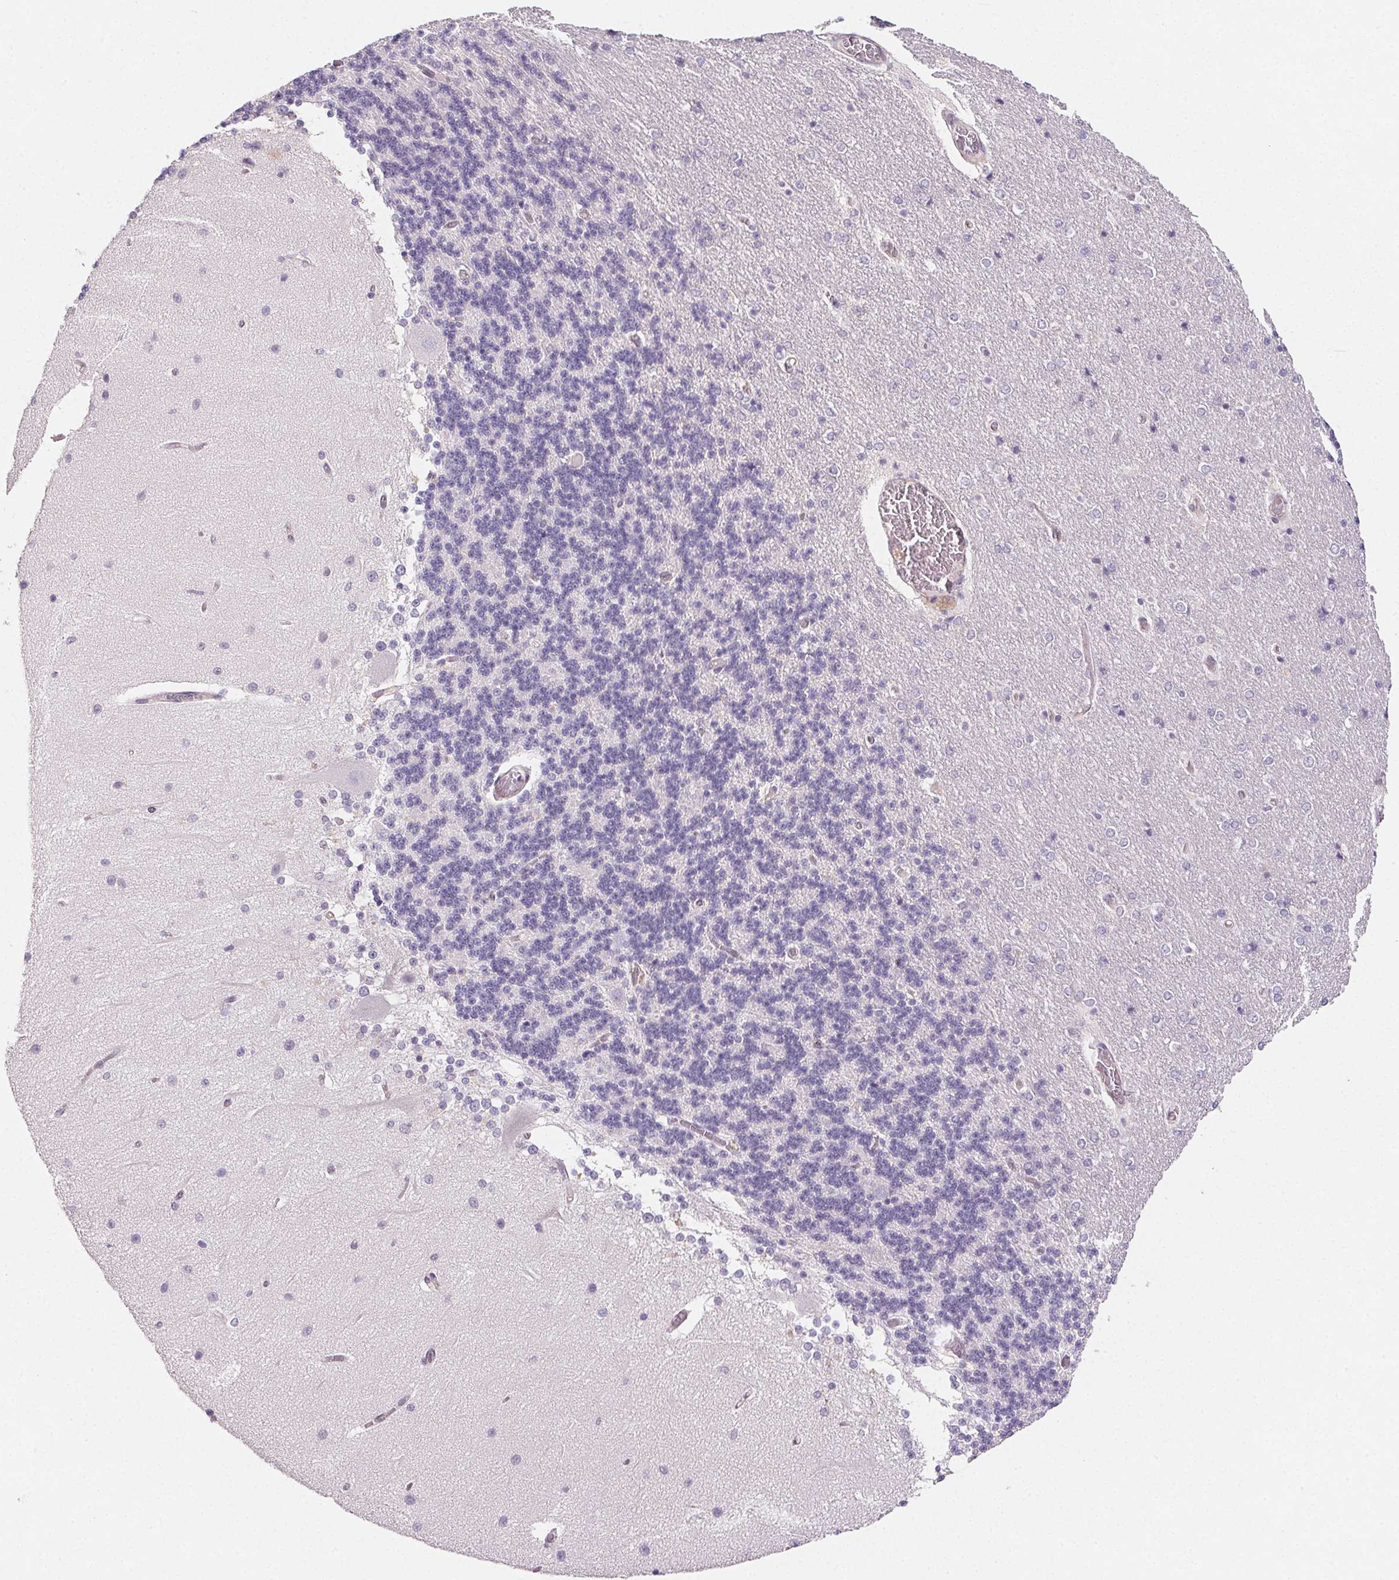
{"staining": {"intensity": "negative", "quantity": "none", "location": "none"}, "tissue": "cerebellum", "cell_type": "Cells in granular layer", "image_type": "normal", "snomed": [{"axis": "morphology", "description": "Normal tissue, NOS"}, {"axis": "topography", "description": "Cerebellum"}], "caption": "Histopathology image shows no significant protein expression in cells in granular layer of normal cerebellum.", "gene": "GBP1", "patient": {"sex": "female", "age": 54}}